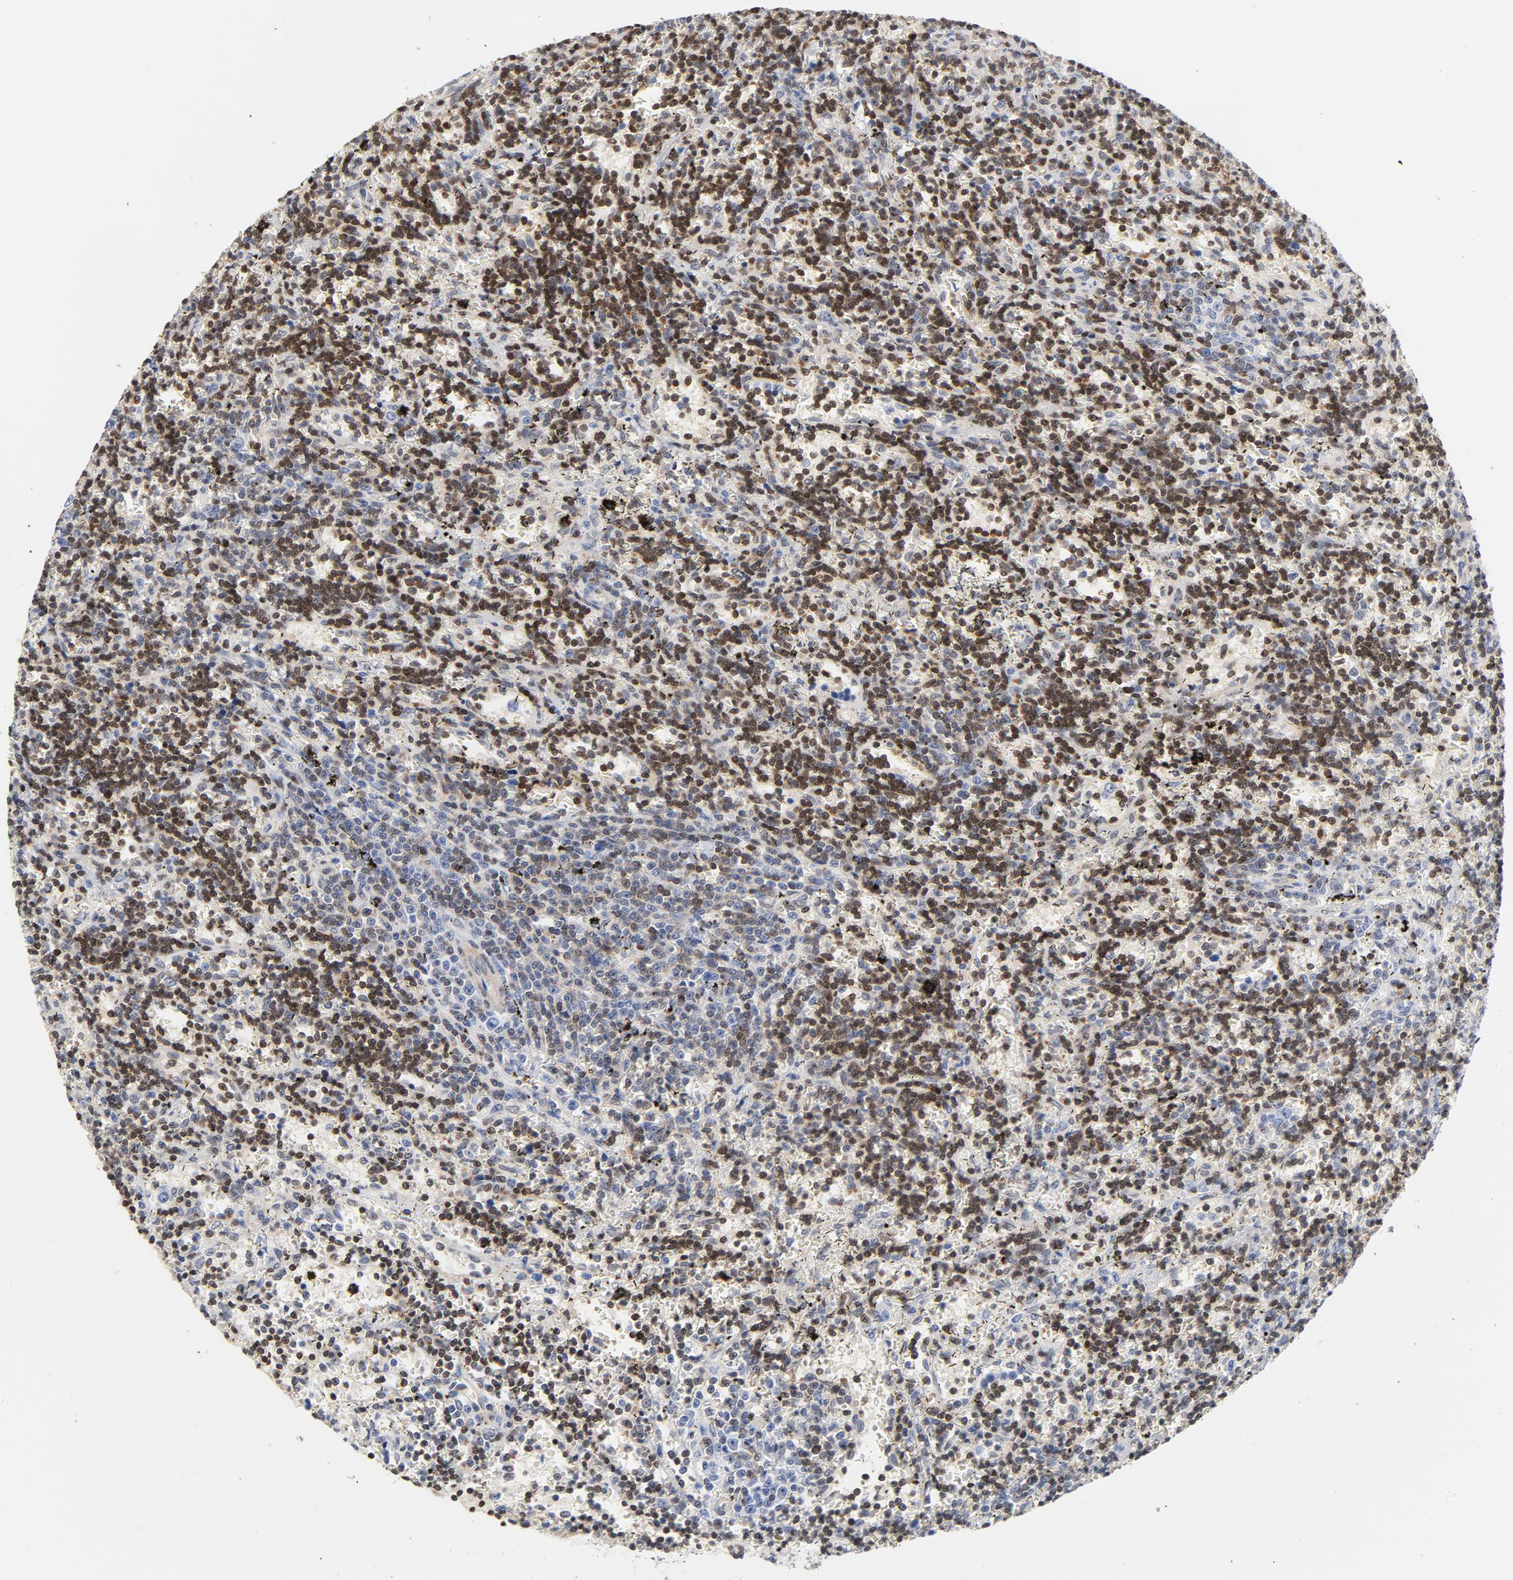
{"staining": {"intensity": "moderate", "quantity": "25%-75%", "location": "nuclear"}, "tissue": "lymphoma", "cell_type": "Tumor cells", "image_type": "cancer", "snomed": [{"axis": "morphology", "description": "Malignant lymphoma, non-Hodgkin's type, Low grade"}, {"axis": "topography", "description": "Spleen"}], "caption": "Malignant lymphoma, non-Hodgkin's type (low-grade) stained with IHC reveals moderate nuclear staining in approximately 25%-75% of tumor cells.", "gene": "CDKN1B", "patient": {"sex": "male", "age": 60}}